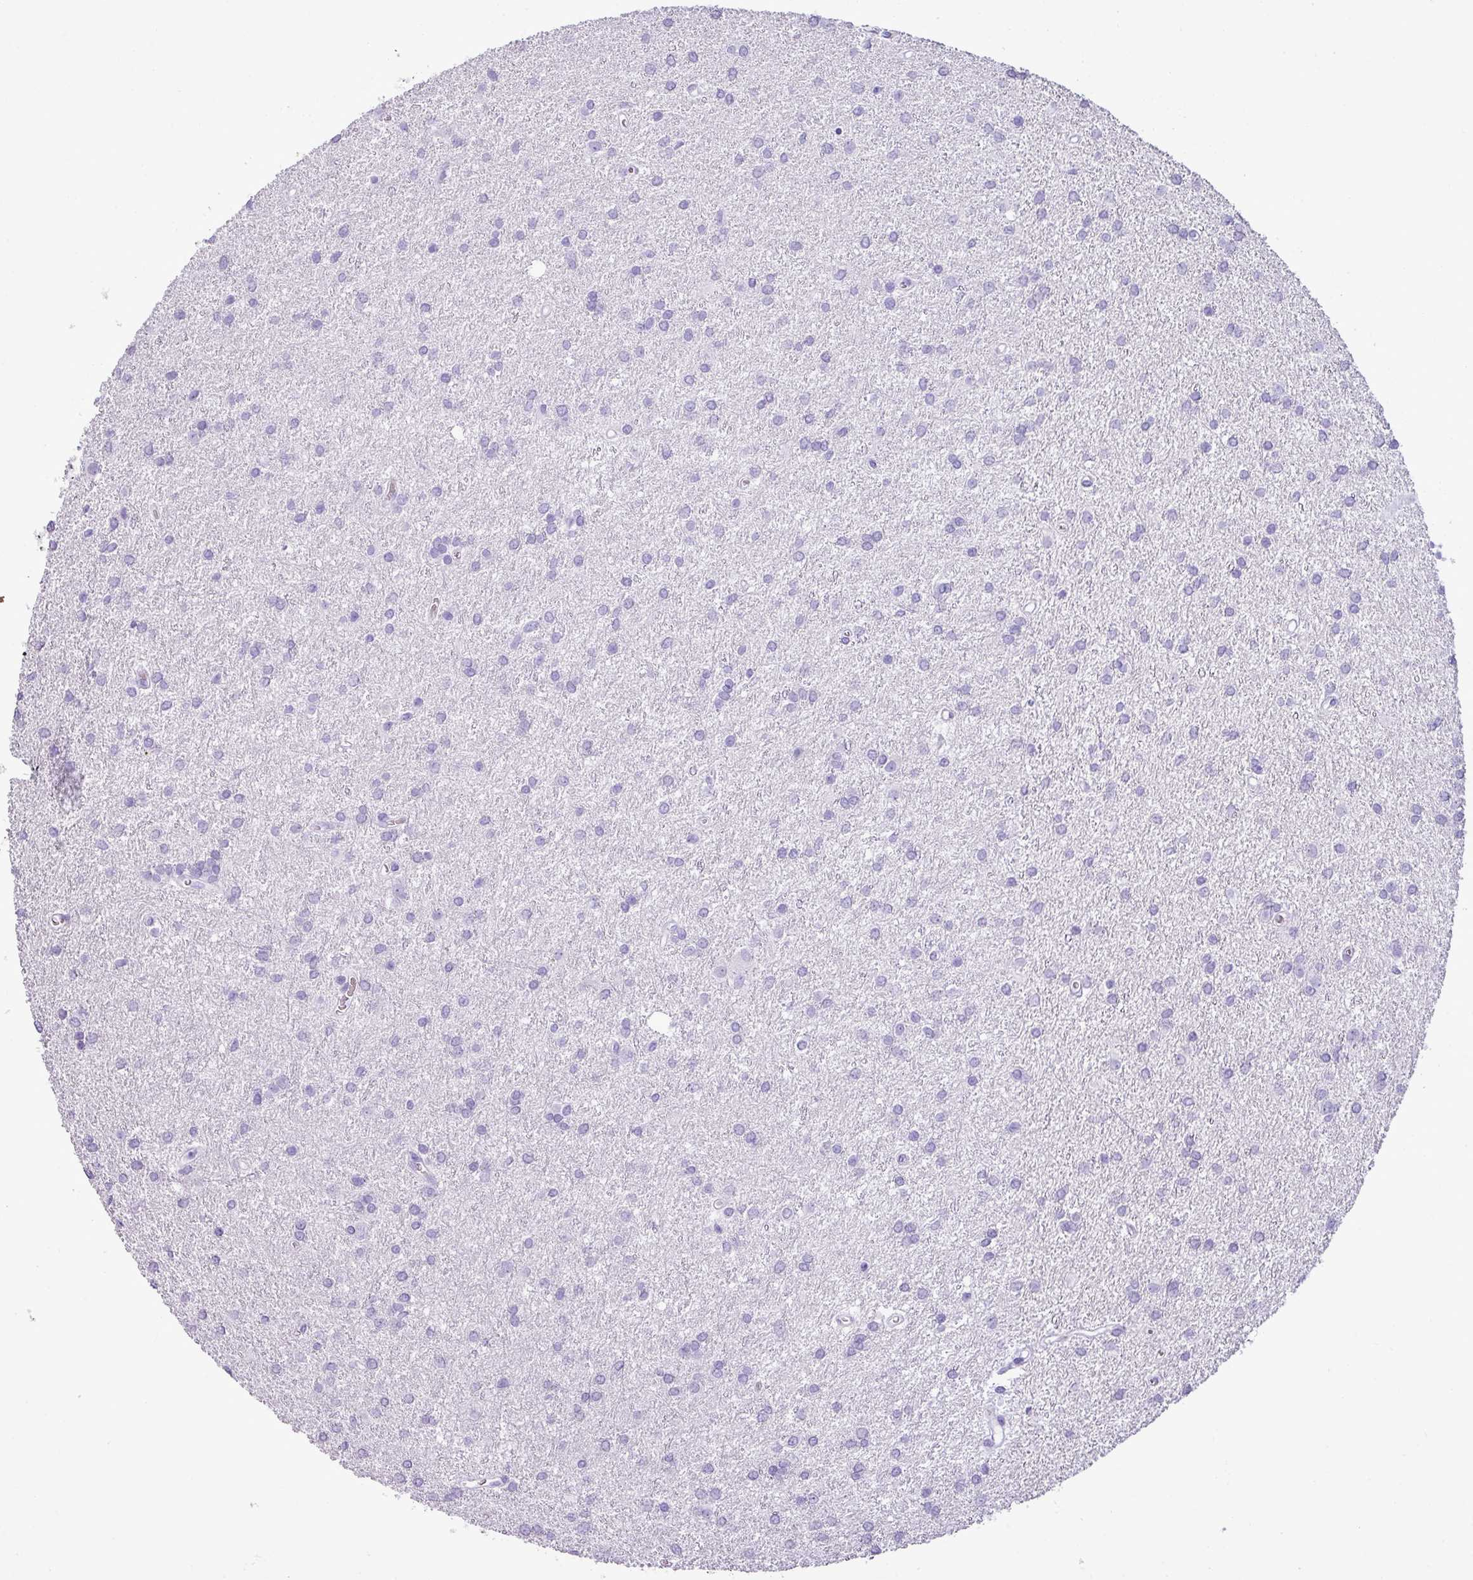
{"staining": {"intensity": "negative", "quantity": "none", "location": "none"}, "tissue": "glioma", "cell_type": "Tumor cells", "image_type": "cancer", "snomed": [{"axis": "morphology", "description": "Glioma, malignant, High grade"}, {"axis": "topography", "description": "Brain"}], "caption": "Immunohistochemistry of human malignant glioma (high-grade) displays no positivity in tumor cells.", "gene": "ZSCAN5A", "patient": {"sex": "female", "age": 50}}